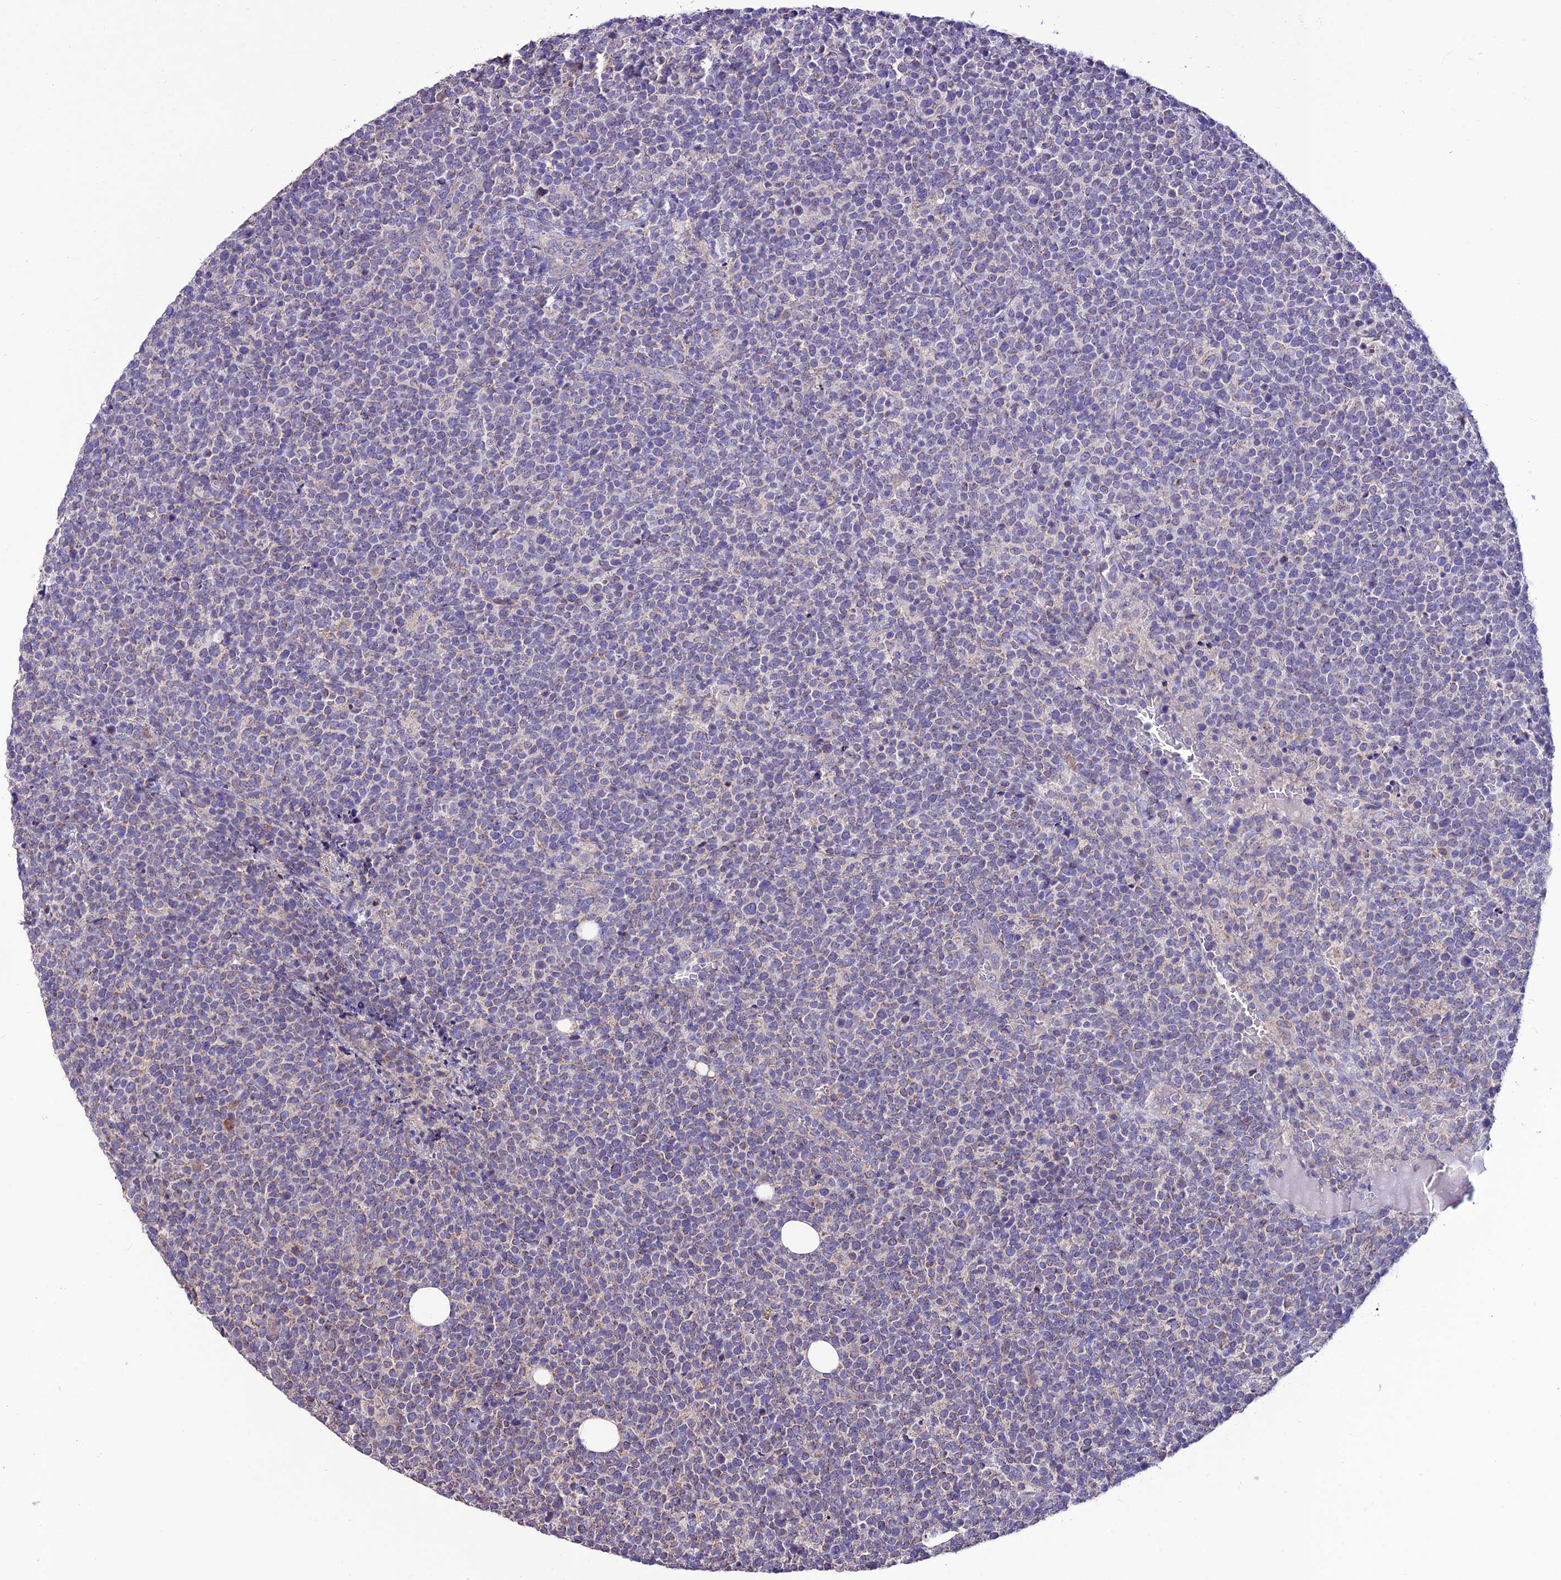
{"staining": {"intensity": "negative", "quantity": "none", "location": "none"}, "tissue": "lymphoma", "cell_type": "Tumor cells", "image_type": "cancer", "snomed": [{"axis": "morphology", "description": "Malignant lymphoma, non-Hodgkin's type, High grade"}, {"axis": "topography", "description": "Lymph node"}], "caption": "Malignant lymphoma, non-Hodgkin's type (high-grade) was stained to show a protein in brown. There is no significant positivity in tumor cells.", "gene": "HOGA1", "patient": {"sex": "male", "age": 61}}